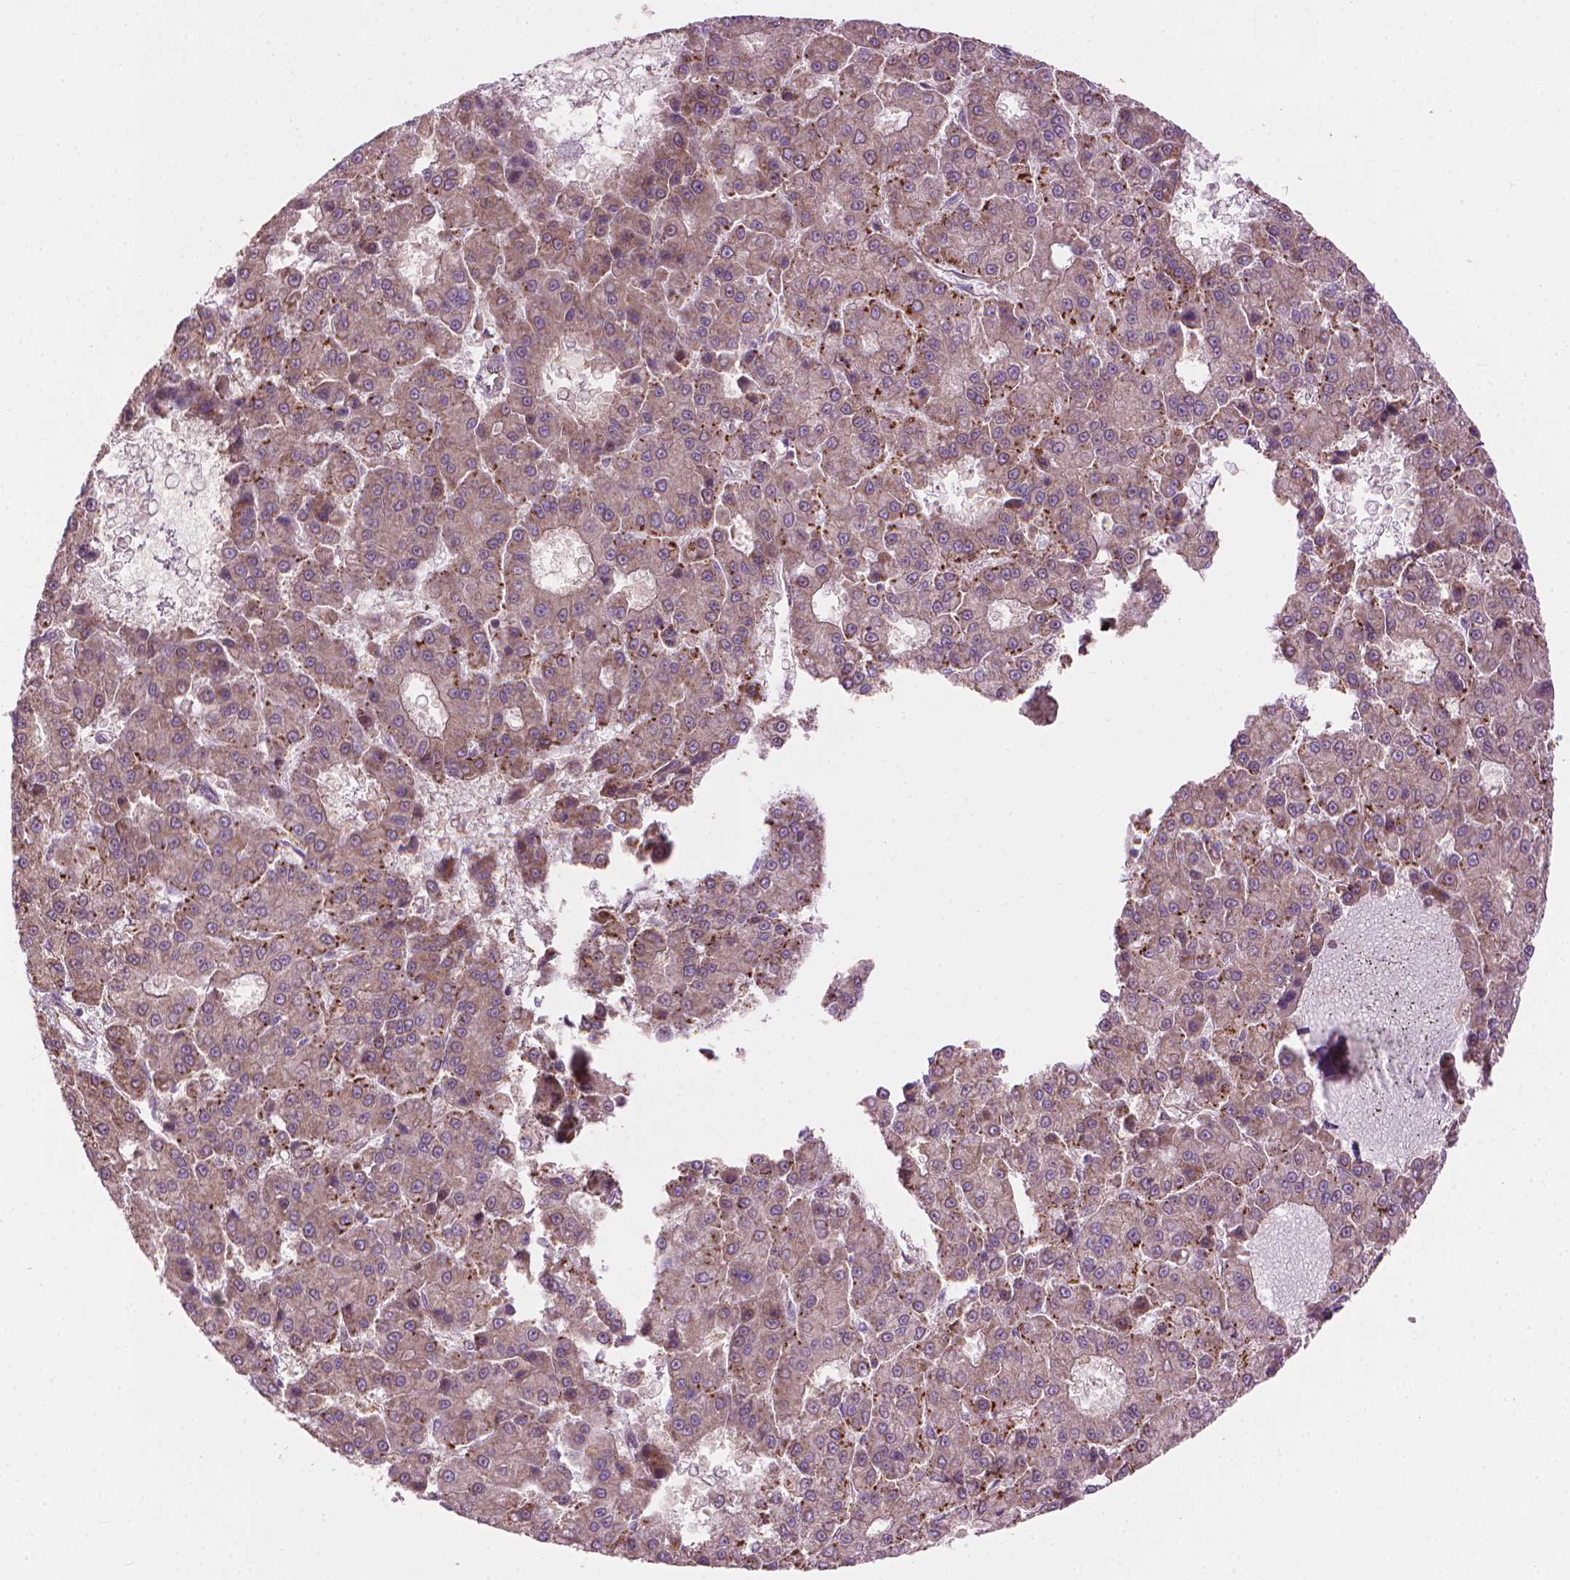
{"staining": {"intensity": "weak", "quantity": ">75%", "location": "cytoplasmic/membranous"}, "tissue": "liver cancer", "cell_type": "Tumor cells", "image_type": "cancer", "snomed": [{"axis": "morphology", "description": "Carcinoma, Hepatocellular, NOS"}, {"axis": "topography", "description": "Liver"}], "caption": "Immunohistochemistry photomicrograph of liver hepatocellular carcinoma stained for a protein (brown), which exhibits low levels of weak cytoplasmic/membranous expression in approximately >75% of tumor cells.", "gene": "VARS2", "patient": {"sex": "male", "age": 70}}